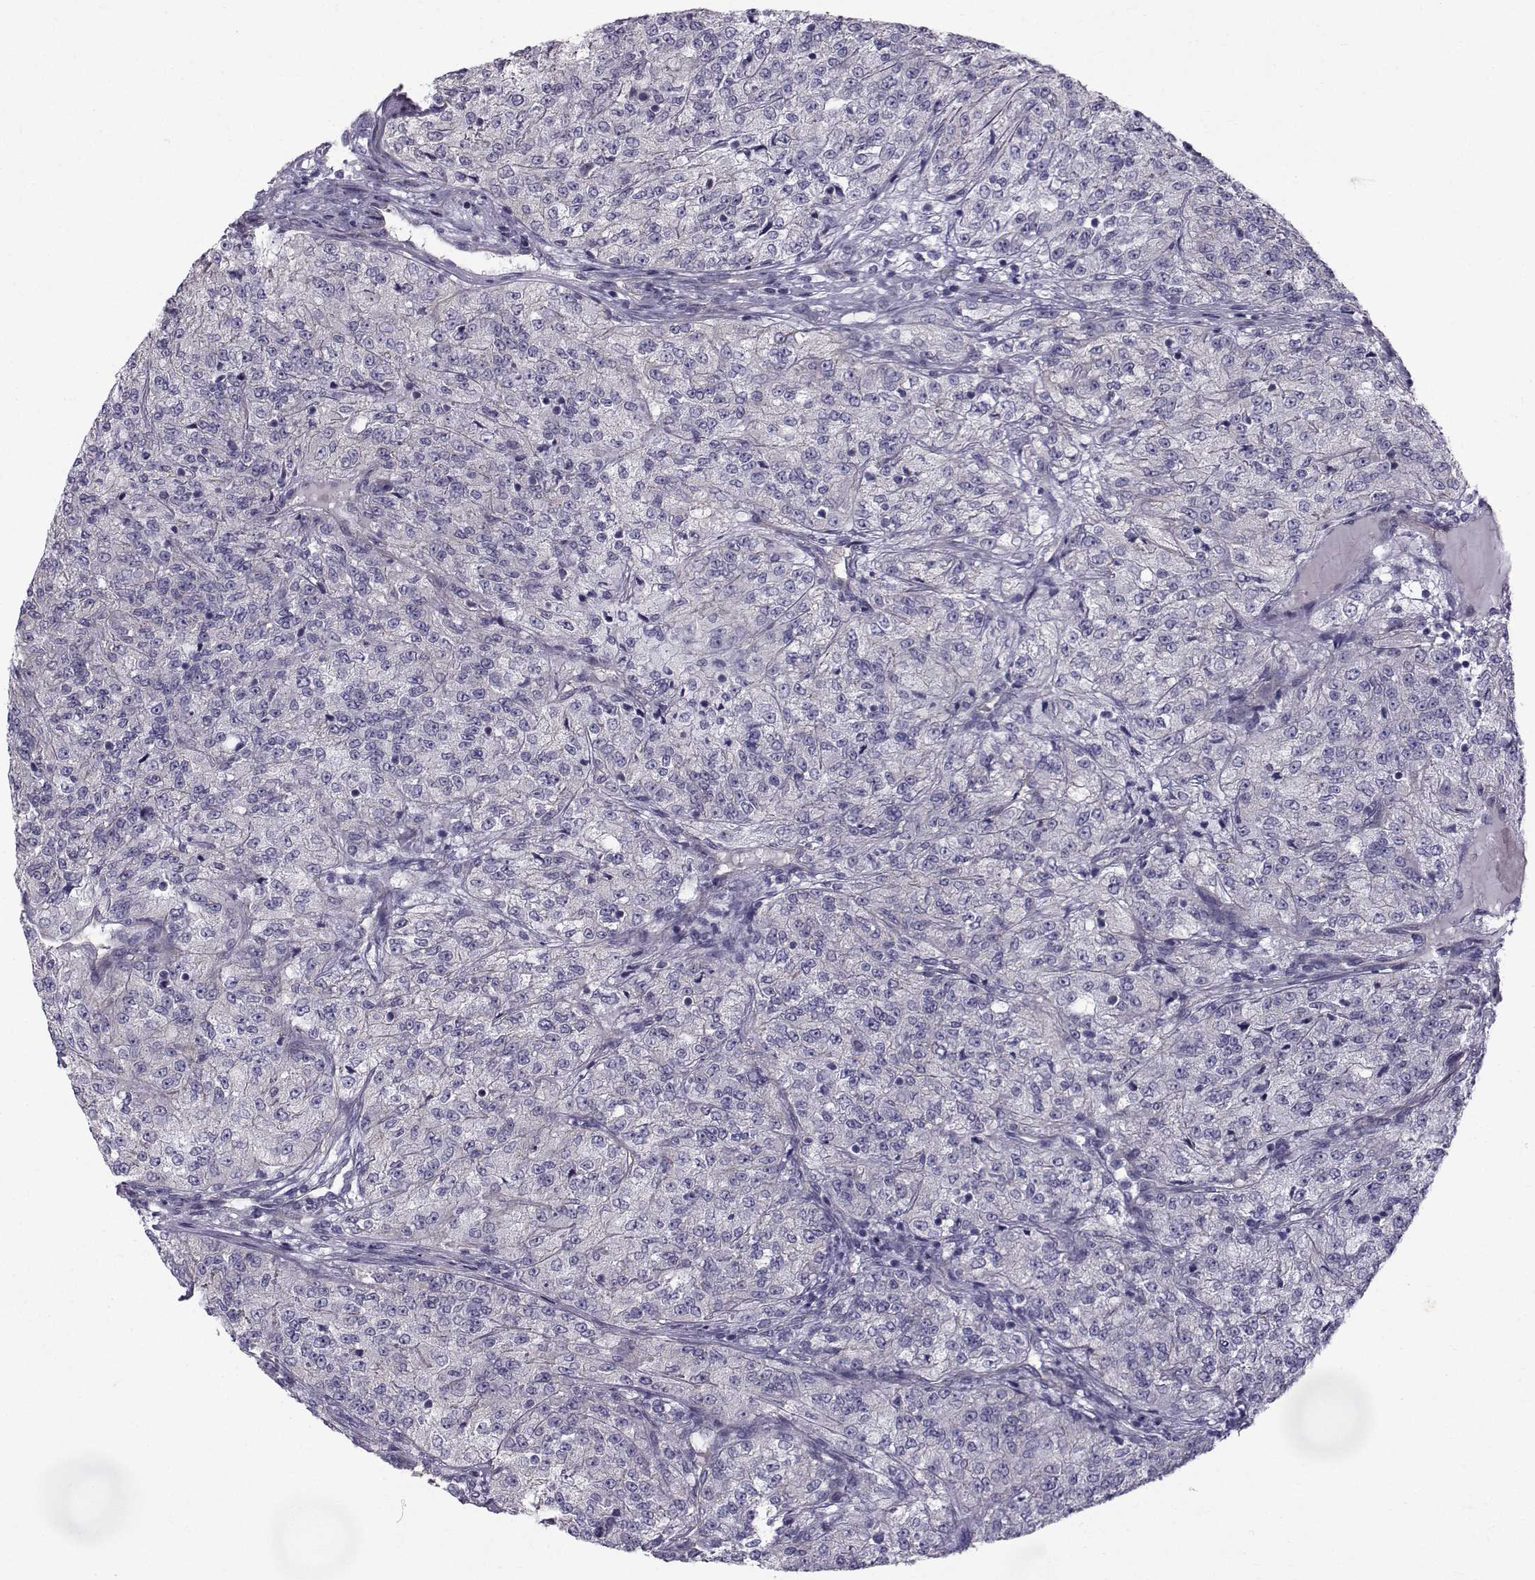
{"staining": {"intensity": "weak", "quantity": "<25%", "location": "cytoplasmic/membranous"}, "tissue": "renal cancer", "cell_type": "Tumor cells", "image_type": "cancer", "snomed": [{"axis": "morphology", "description": "Adenocarcinoma, NOS"}, {"axis": "topography", "description": "Kidney"}], "caption": "Tumor cells show no significant protein expression in renal cancer (adenocarcinoma). (Stains: DAB (3,3'-diaminobenzidine) IHC with hematoxylin counter stain, Microscopy: brightfield microscopy at high magnification).", "gene": "QPCT", "patient": {"sex": "female", "age": 63}}